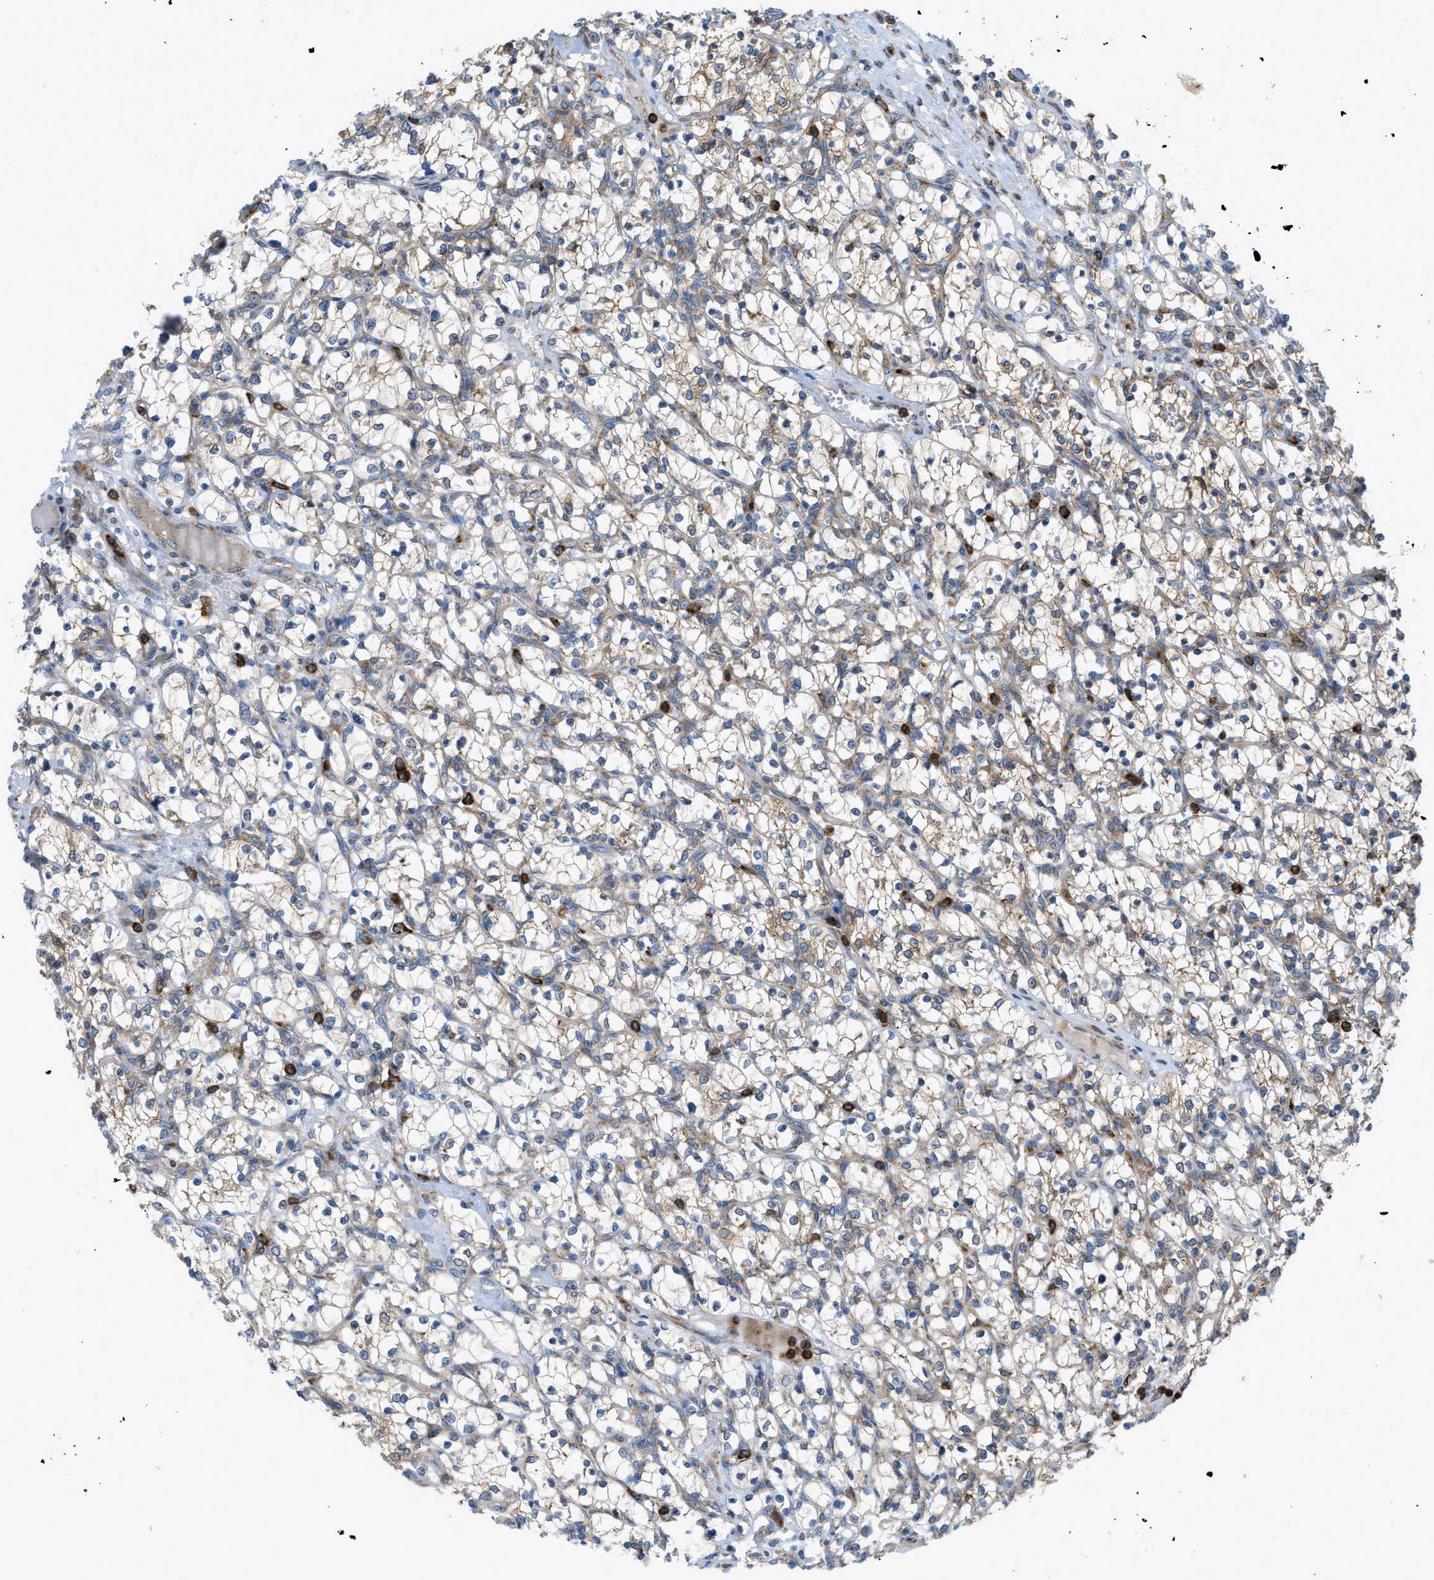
{"staining": {"intensity": "weak", "quantity": "25%-75%", "location": "cytoplasmic/membranous"}, "tissue": "renal cancer", "cell_type": "Tumor cells", "image_type": "cancer", "snomed": [{"axis": "morphology", "description": "Adenocarcinoma, NOS"}, {"axis": "topography", "description": "Kidney"}], "caption": "Renal cancer tissue shows weak cytoplasmic/membranous staining in approximately 25%-75% of tumor cells, visualized by immunohistochemistry. Nuclei are stained in blue.", "gene": "GPAT4", "patient": {"sex": "female", "age": 69}}